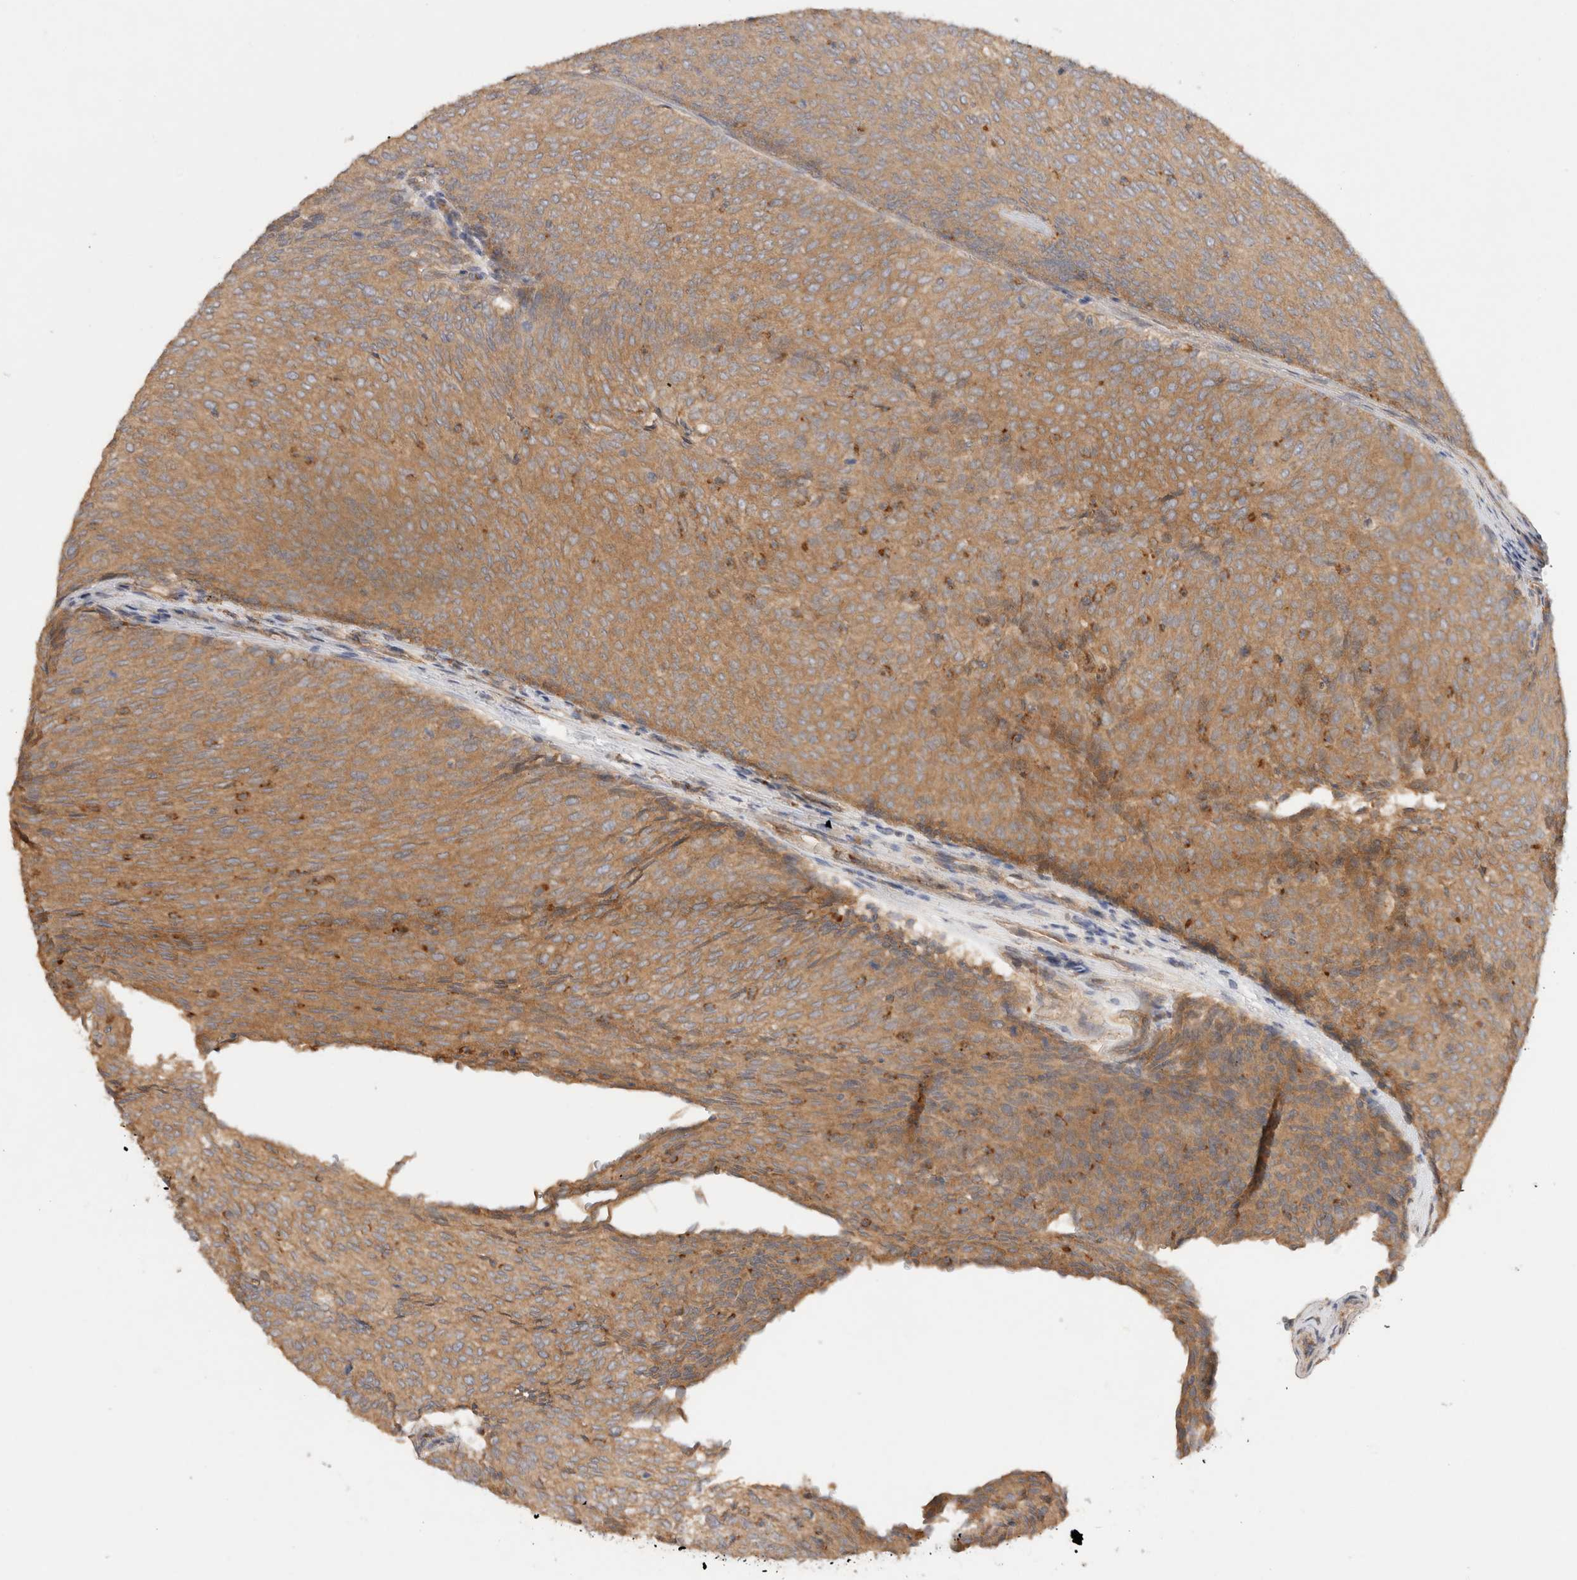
{"staining": {"intensity": "moderate", "quantity": ">75%", "location": "cytoplasmic/membranous"}, "tissue": "urothelial cancer", "cell_type": "Tumor cells", "image_type": "cancer", "snomed": [{"axis": "morphology", "description": "Urothelial carcinoma, Low grade"}, {"axis": "topography", "description": "Urinary bladder"}], "caption": "Brown immunohistochemical staining in human urothelial cancer demonstrates moderate cytoplasmic/membranous positivity in about >75% of tumor cells. (DAB (3,3'-diaminobenzidine) IHC, brown staining for protein, blue staining for nuclei).", "gene": "SGK3", "patient": {"sex": "female", "age": 79}}